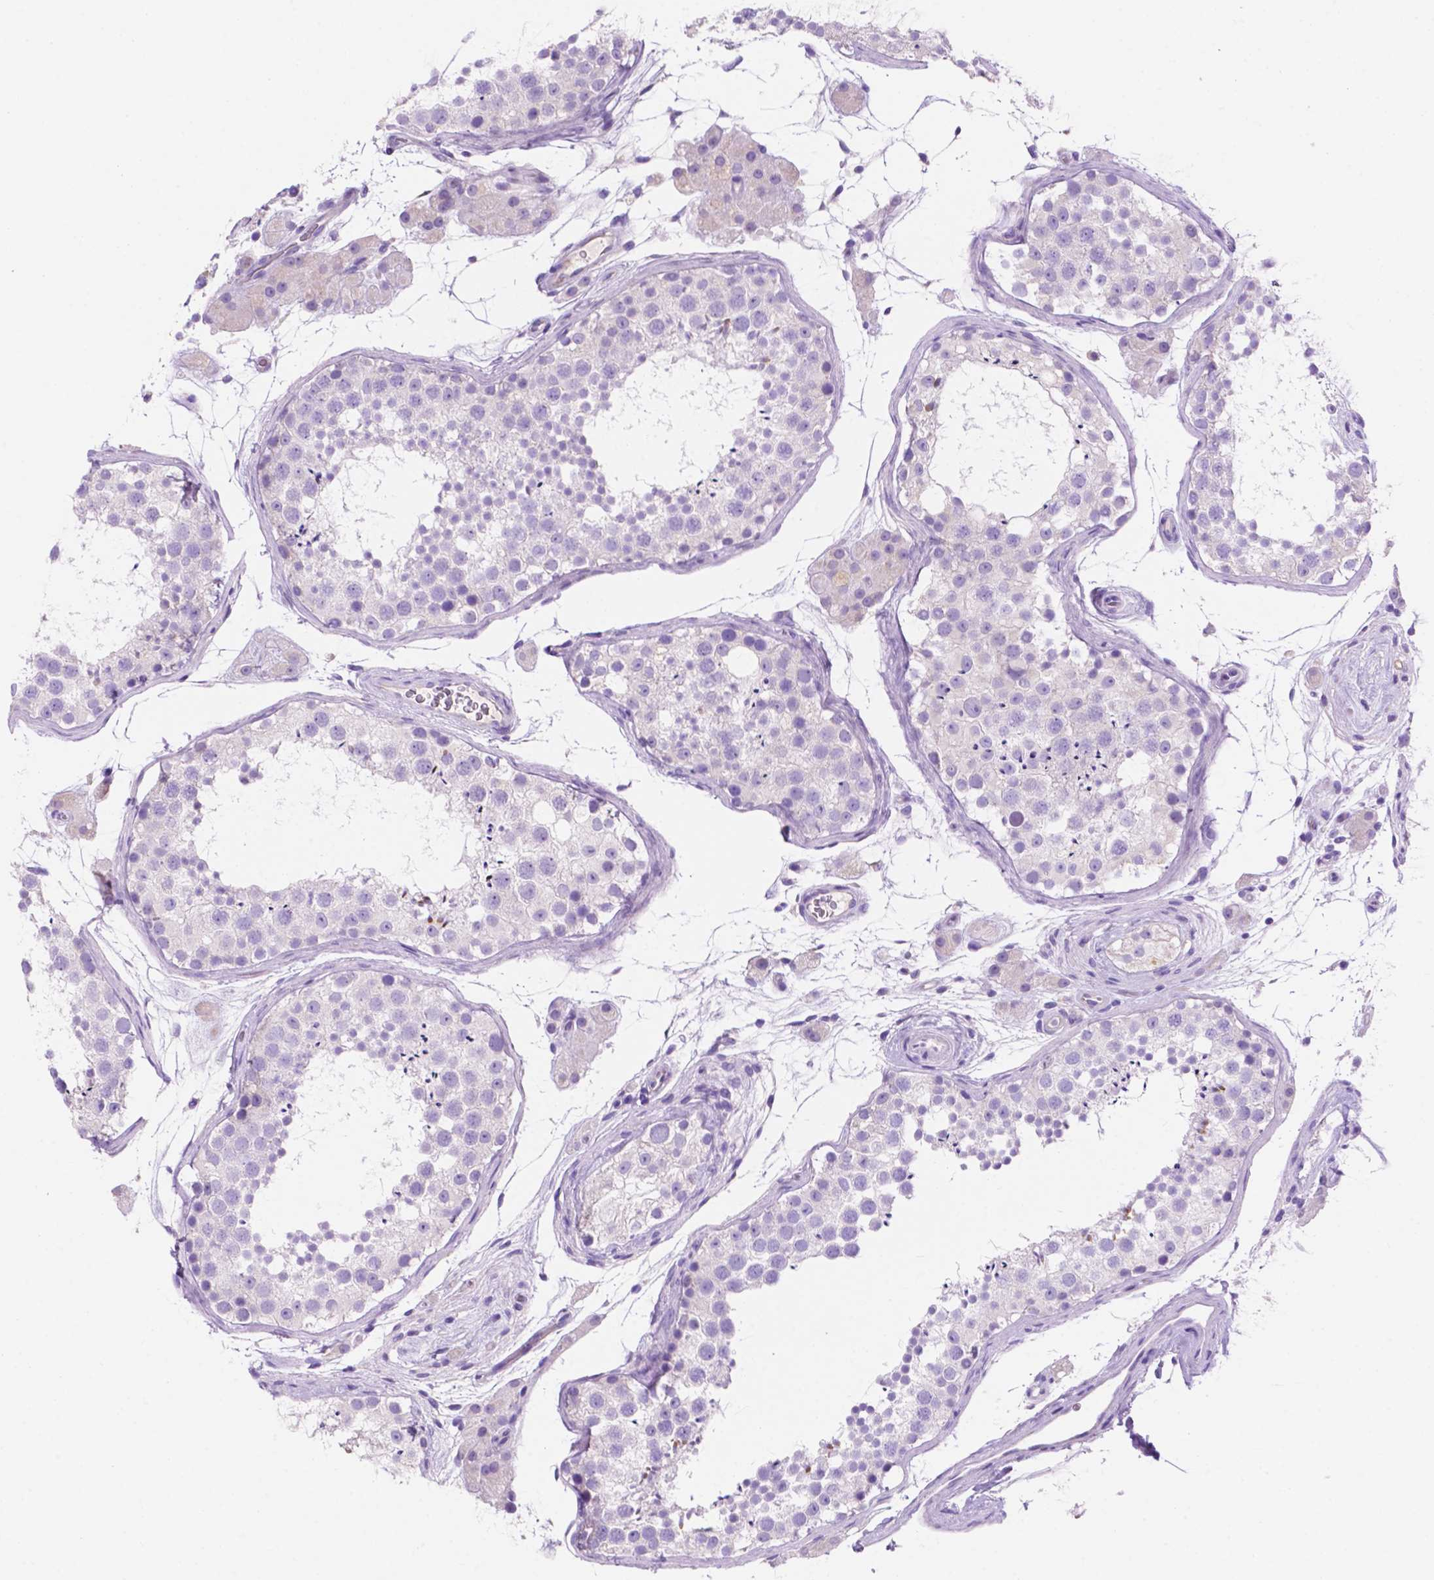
{"staining": {"intensity": "negative", "quantity": "none", "location": "none"}, "tissue": "testis", "cell_type": "Cells in seminiferous ducts", "image_type": "normal", "snomed": [{"axis": "morphology", "description": "Normal tissue, NOS"}, {"axis": "topography", "description": "Testis"}], "caption": "Immunohistochemical staining of normal testis exhibits no significant staining in cells in seminiferous ducts.", "gene": "CEACAM7", "patient": {"sex": "male", "age": 41}}